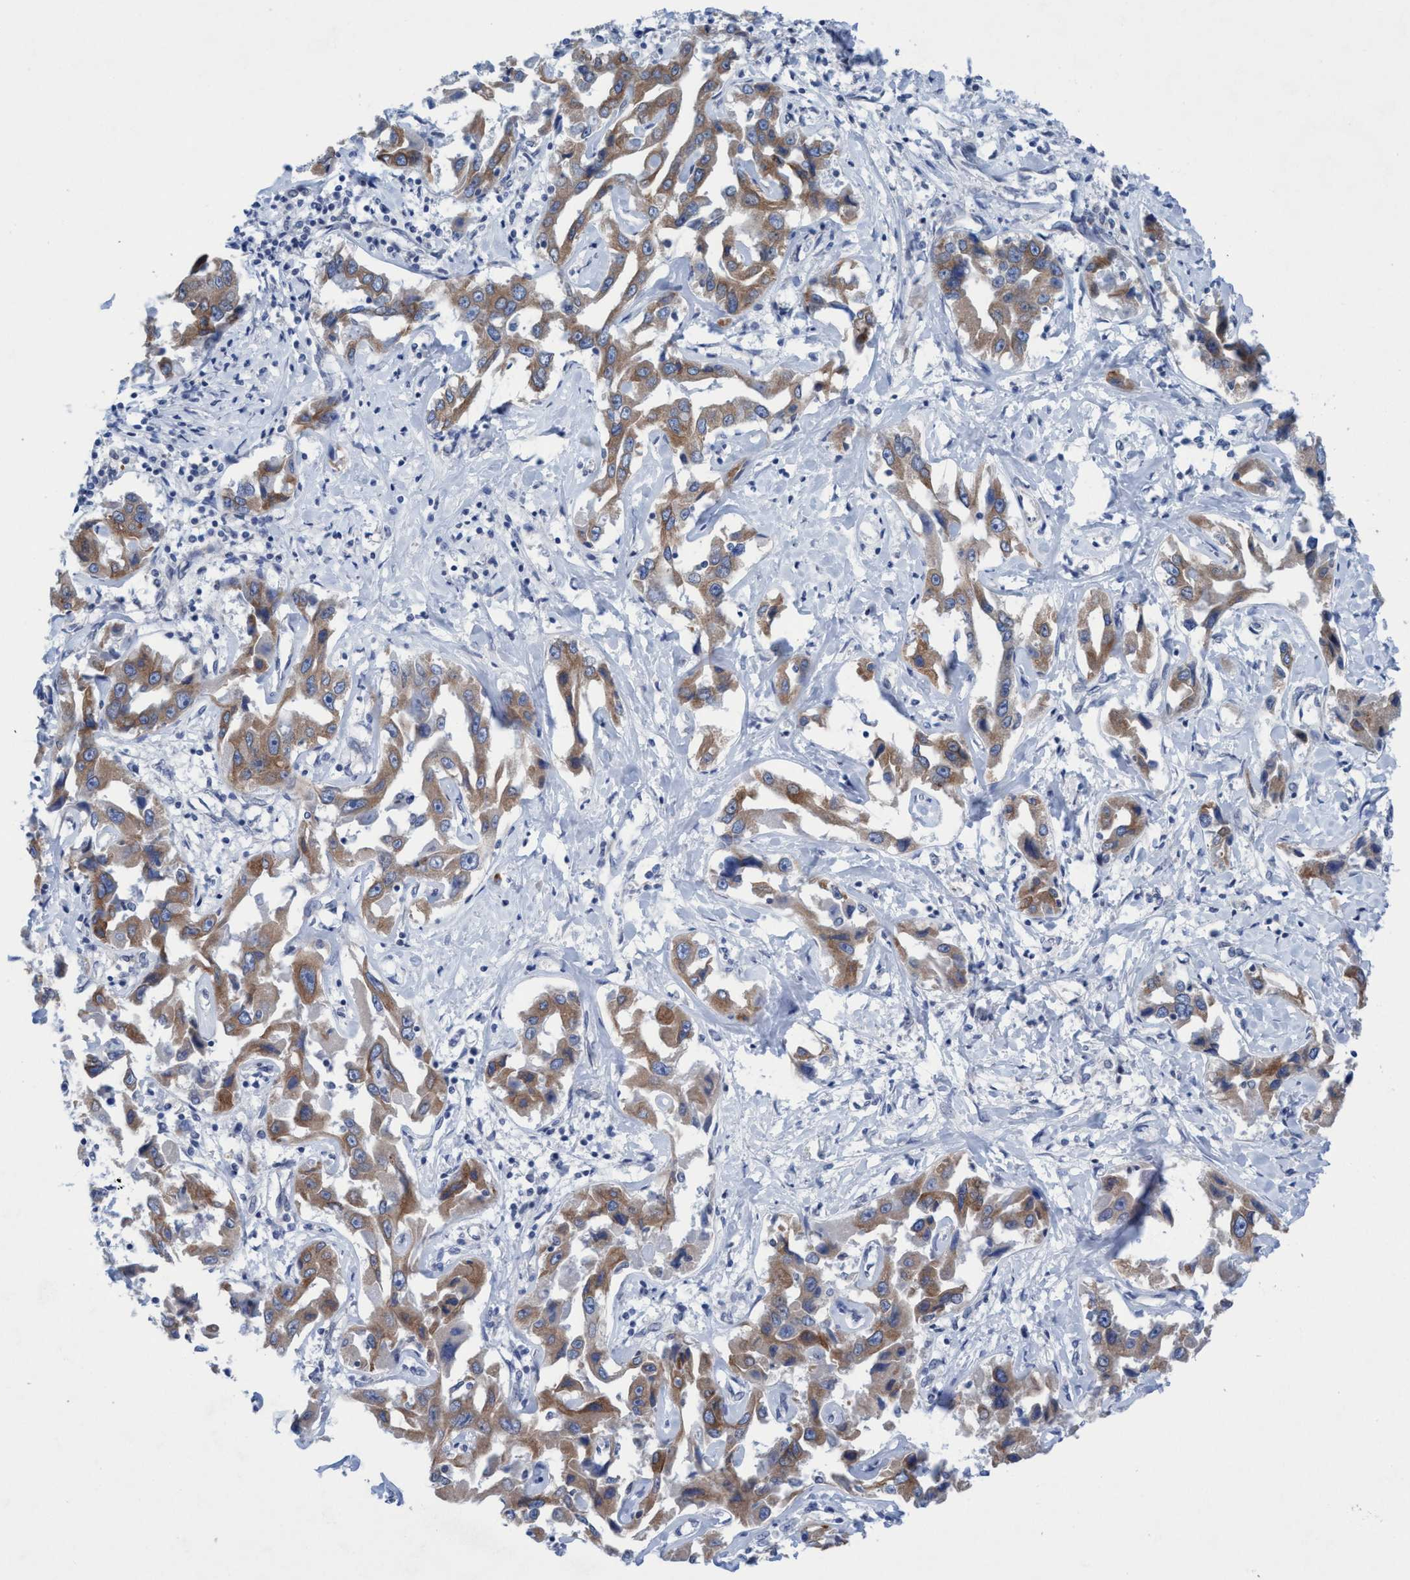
{"staining": {"intensity": "moderate", "quantity": ">75%", "location": "cytoplasmic/membranous"}, "tissue": "liver cancer", "cell_type": "Tumor cells", "image_type": "cancer", "snomed": [{"axis": "morphology", "description": "Cholangiocarcinoma"}, {"axis": "topography", "description": "Liver"}], "caption": "Liver cholangiocarcinoma stained for a protein reveals moderate cytoplasmic/membranous positivity in tumor cells.", "gene": "RSAD1", "patient": {"sex": "male", "age": 59}}